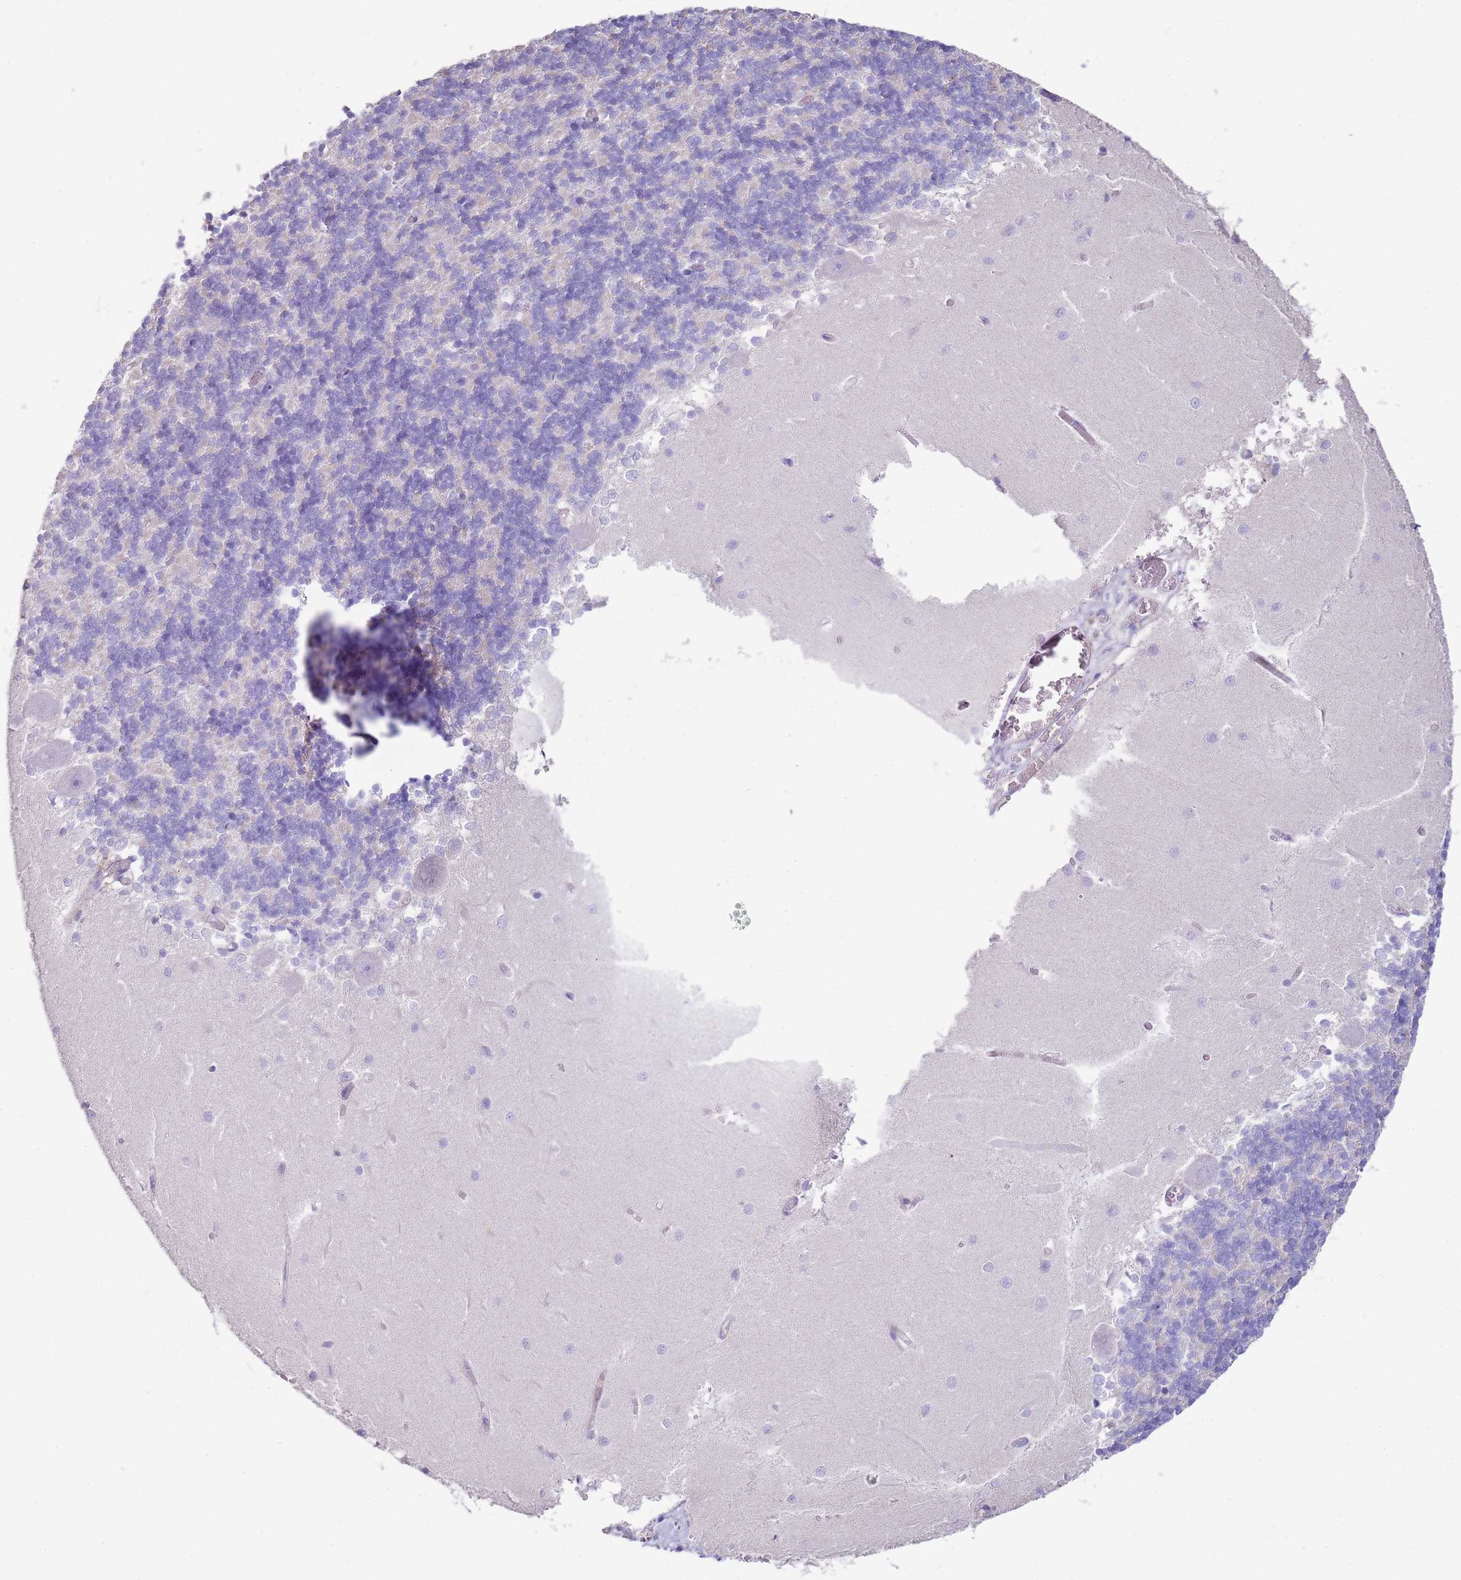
{"staining": {"intensity": "negative", "quantity": "none", "location": "none"}, "tissue": "cerebellum", "cell_type": "Cells in granular layer", "image_type": "normal", "snomed": [{"axis": "morphology", "description": "Normal tissue, NOS"}, {"axis": "topography", "description": "Cerebellum"}], "caption": "A photomicrograph of cerebellum stained for a protein shows no brown staining in cells in granular layer.", "gene": "FPR1", "patient": {"sex": "male", "age": 37}}